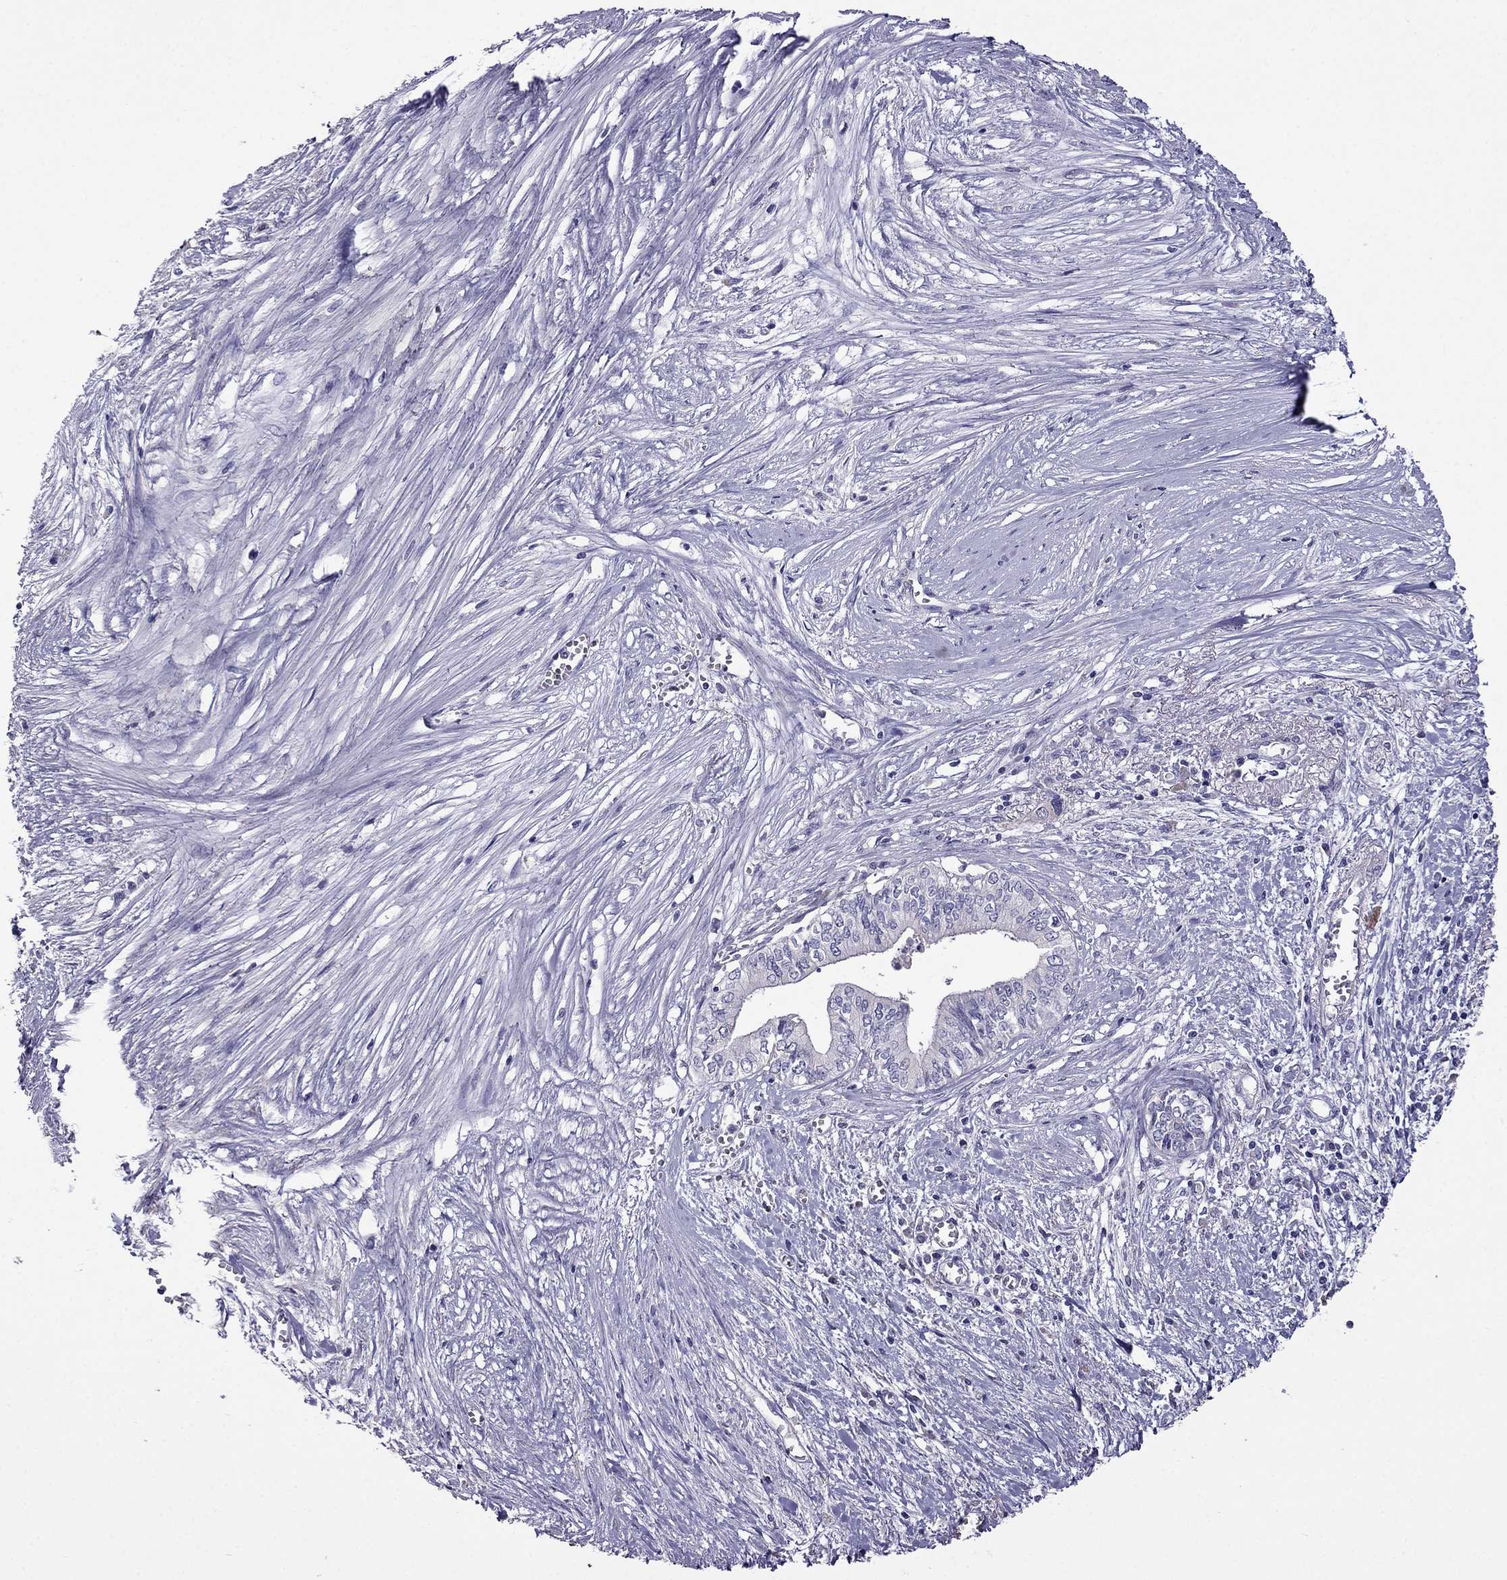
{"staining": {"intensity": "negative", "quantity": "none", "location": "none"}, "tissue": "pancreatic cancer", "cell_type": "Tumor cells", "image_type": "cancer", "snomed": [{"axis": "morphology", "description": "Adenocarcinoma, NOS"}, {"axis": "topography", "description": "Pancreas"}], "caption": "An image of human pancreatic cancer is negative for staining in tumor cells.", "gene": "AK5", "patient": {"sex": "female", "age": 61}}